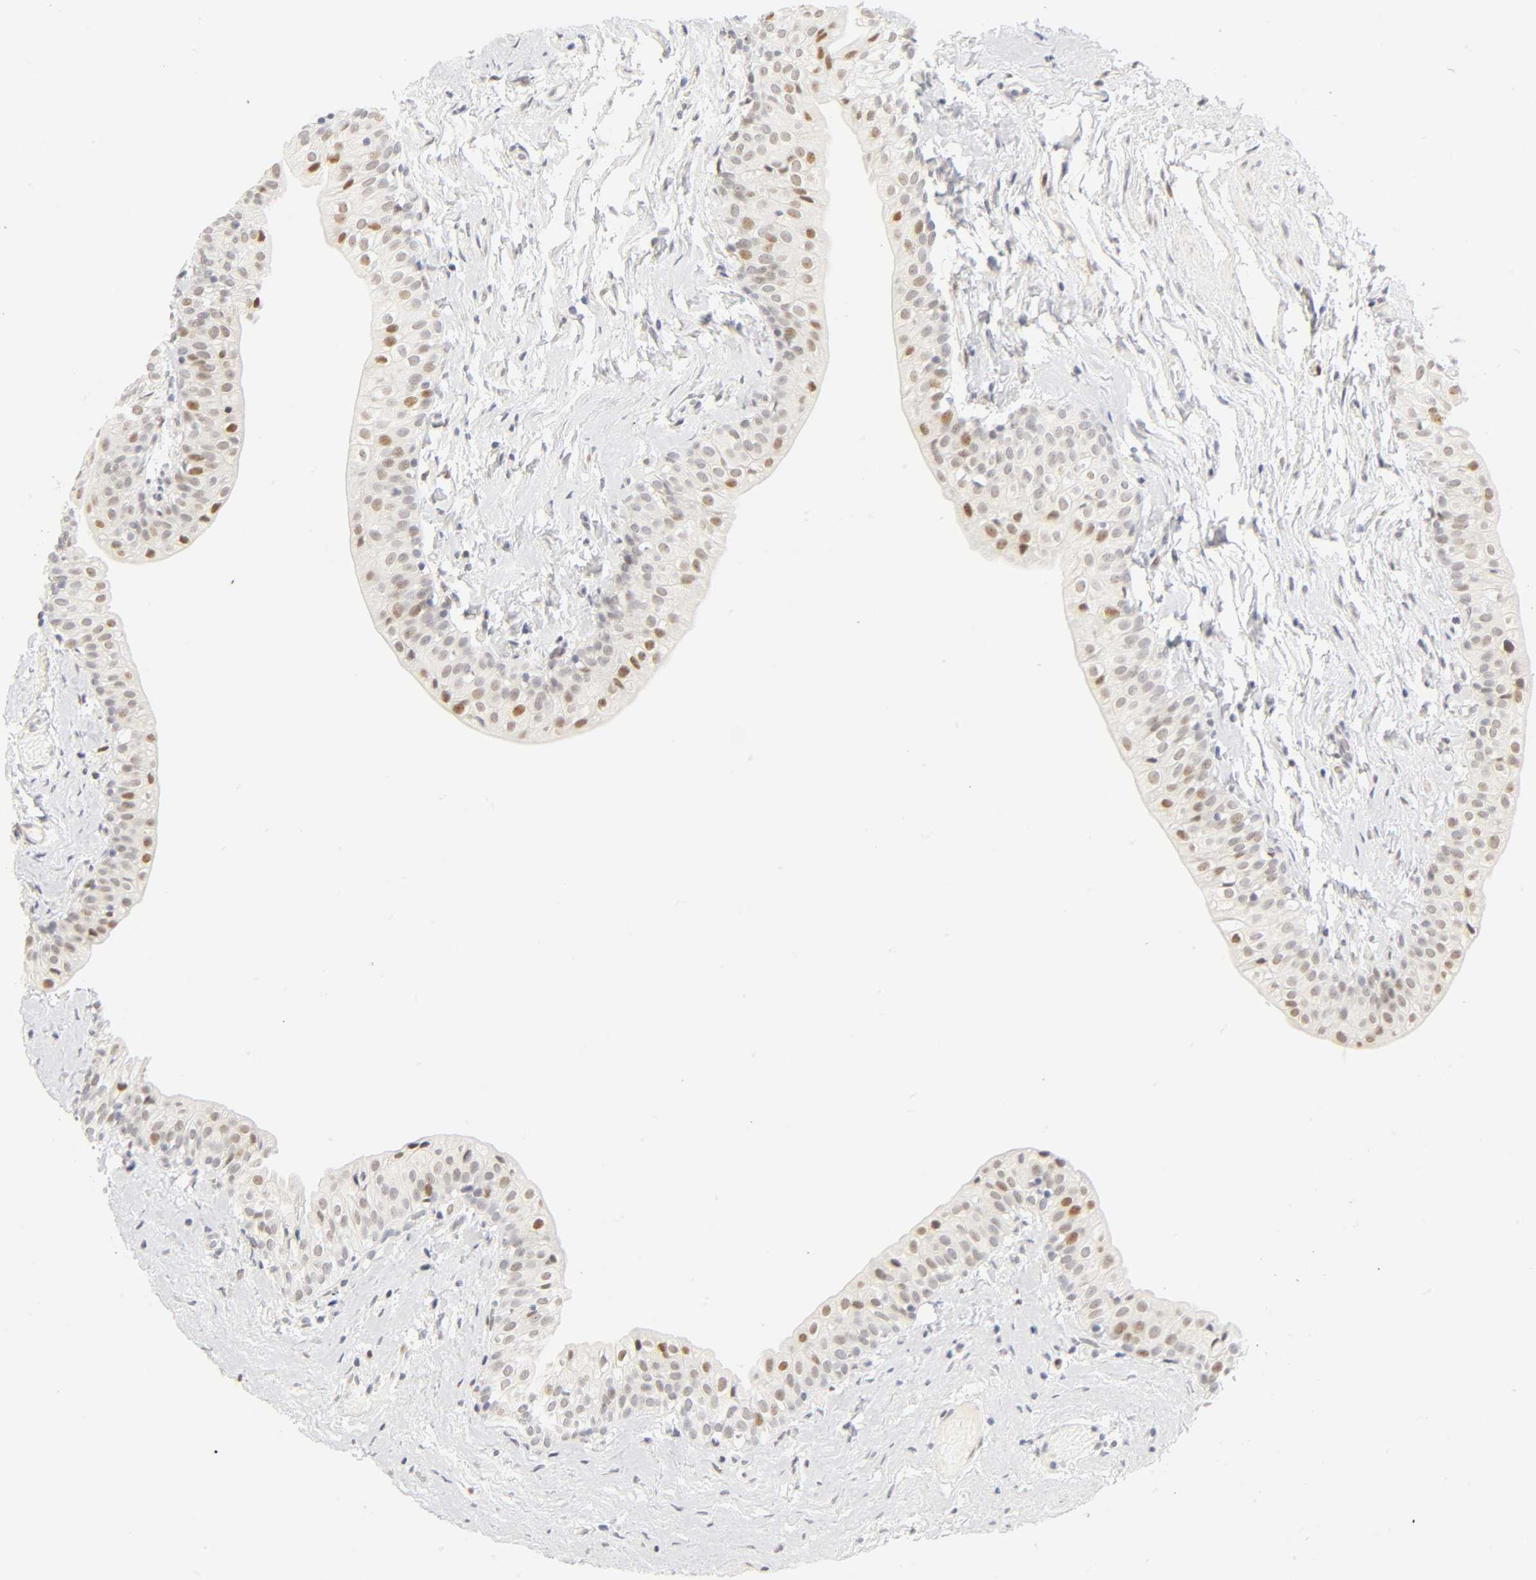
{"staining": {"intensity": "moderate", "quantity": "<25%", "location": "nuclear"}, "tissue": "urinary bladder", "cell_type": "Urothelial cells", "image_type": "normal", "snomed": [{"axis": "morphology", "description": "Normal tissue, NOS"}, {"axis": "topography", "description": "Urinary bladder"}], "caption": "A histopathology image of human urinary bladder stained for a protein exhibits moderate nuclear brown staining in urothelial cells. The staining was performed using DAB, with brown indicating positive protein expression. Nuclei are stained blue with hematoxylin.", "gene": "MNAT1", "patient": {"sex": "male", "age": 59}}